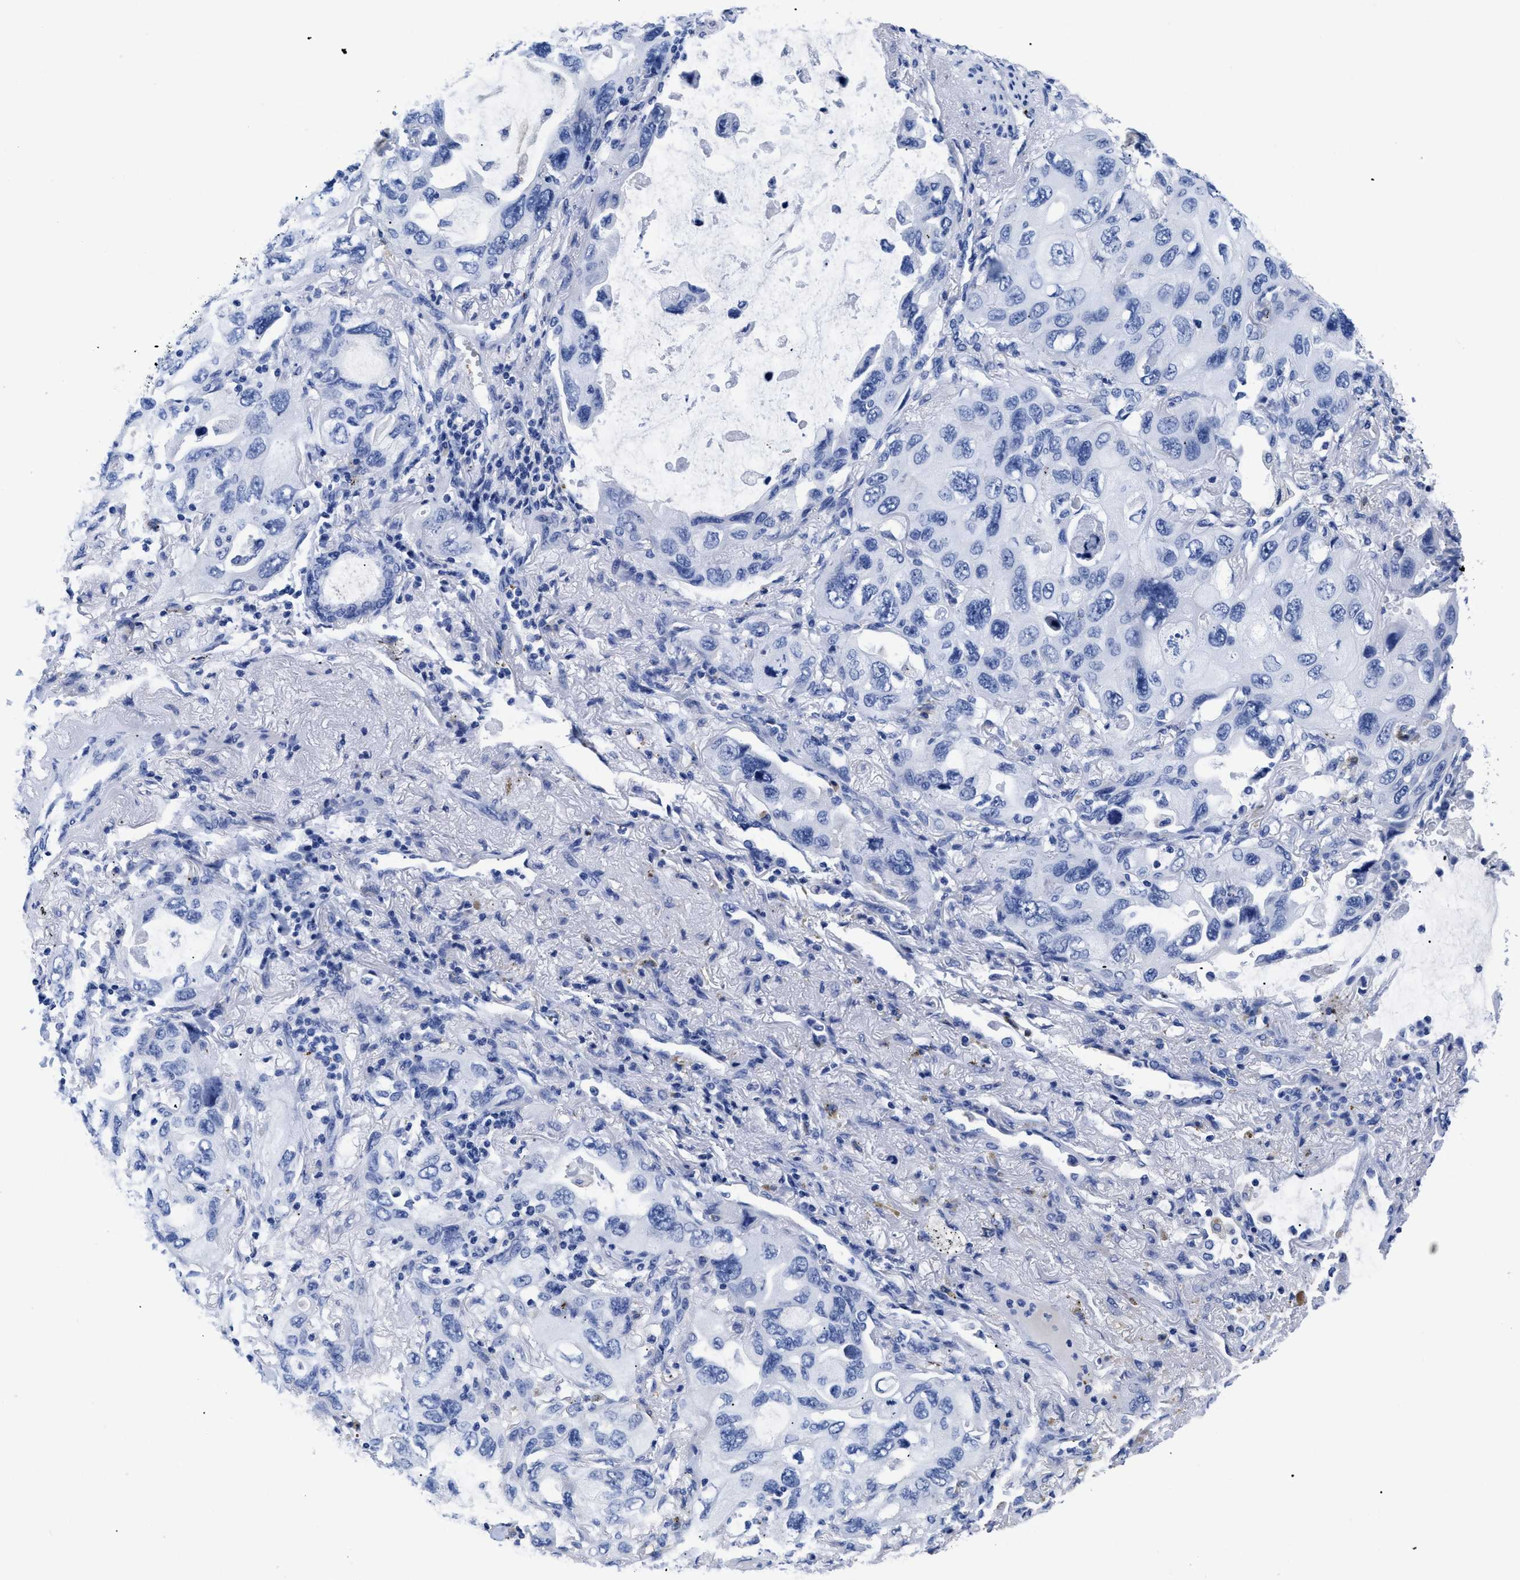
{"staining": {"intensity": "negative", "quantity": "none", "location": "none"}, "tissue": "lung cancer", "cell_type": "Tumor cells", "image_type": "cancer", "snomed": [{"axis": "morphology", "description": "Squamous cell carcinoma, NOS"}, {"axis": "topography", "description": "Lung"}], "caption": "High magnification brightfield microscopy of squamous cell carcinoma (lung) stained with DAB (3,3'-diaminobenzidine) (brown) and counterstained with hematoxylin (blue): tumor cells show no significant positivity.", "gene": "TREML1", "patient": {"sex": "female", "age": 73}}